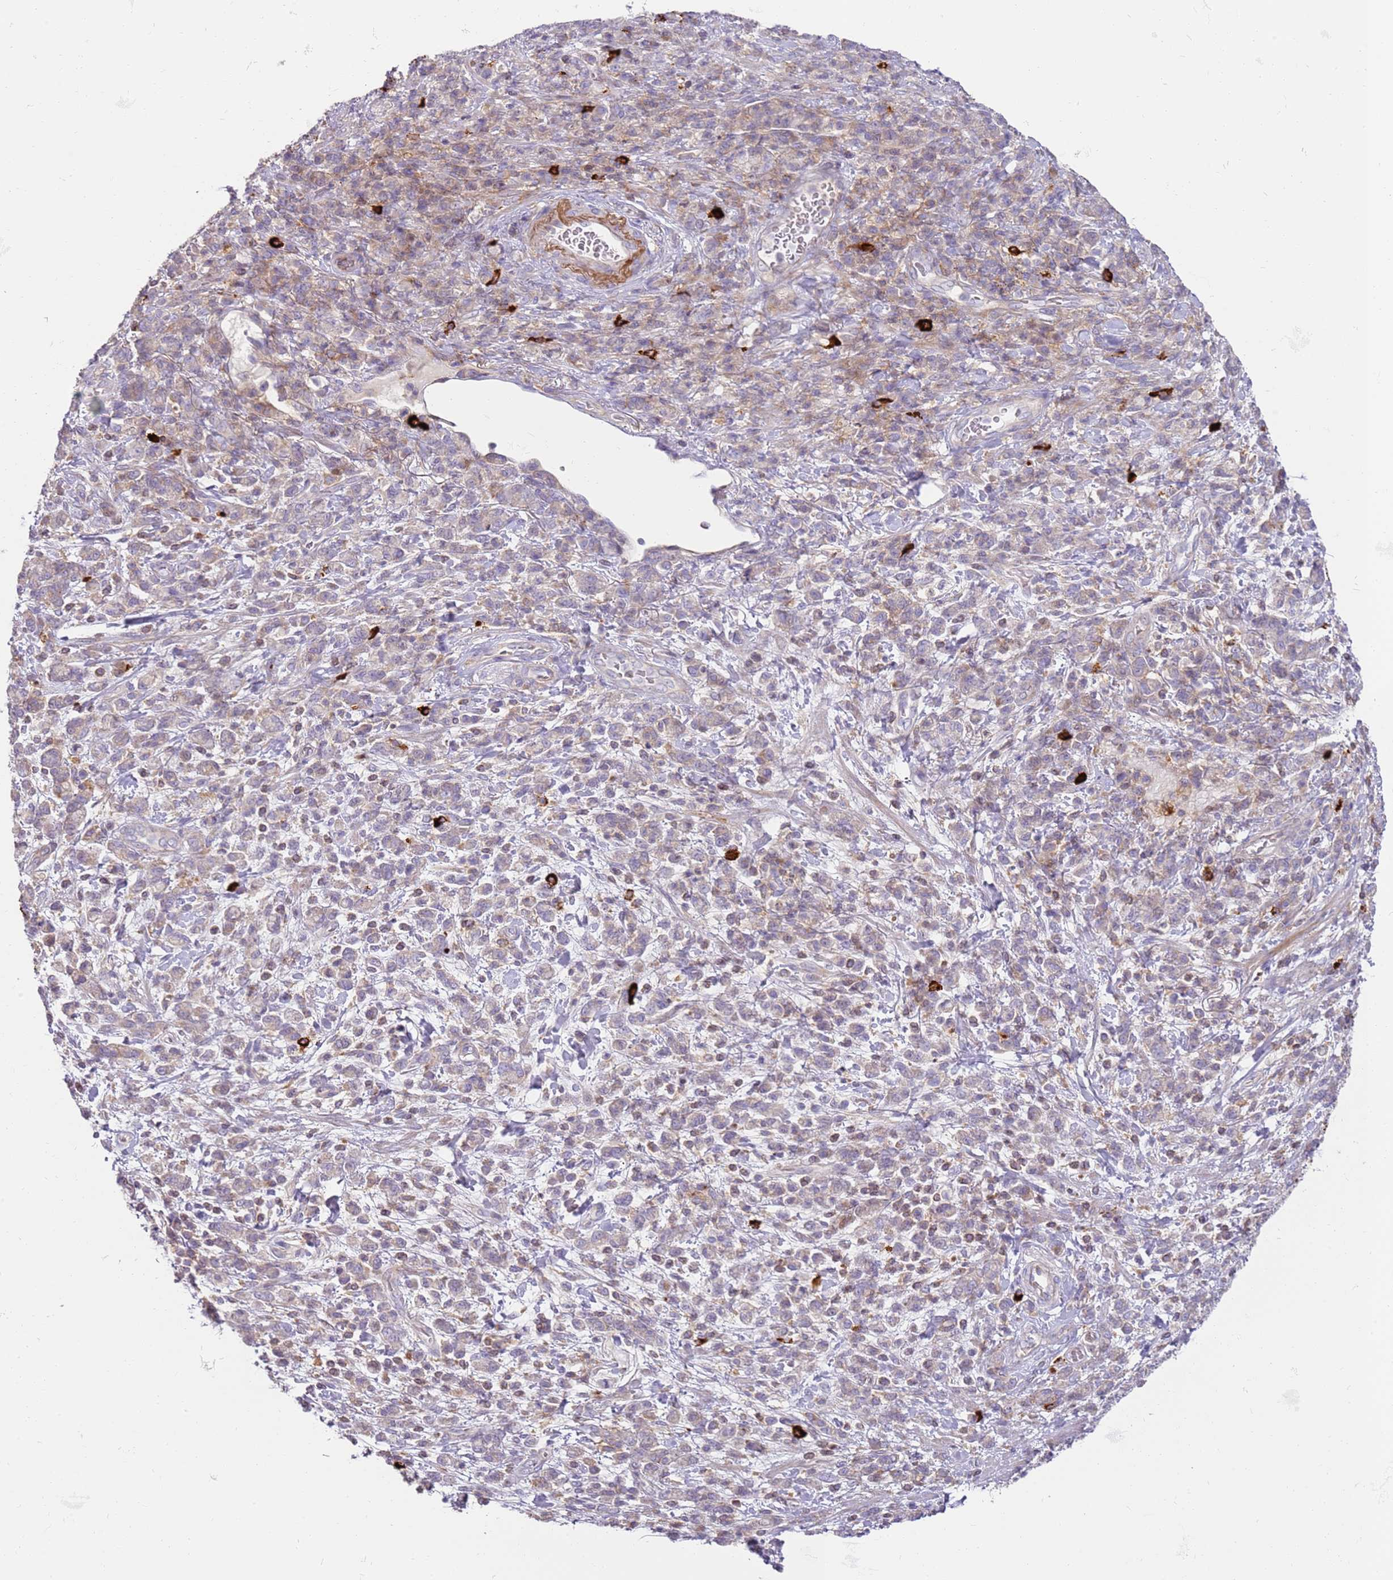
{"staining": {"intensity": "weak", "quantity": "25%-75%", "location": "cytoplasmic/membranous"}, "tissue": "stomach cancer", "cell_type": "Tumor cells", "image_type": "cancer", "snomed": [{"axis": "morphology", "description": "Adenocarcinoma, NOS"}, {"axis": "topography", "description": "Stomach"}], "caption": "Human stomach cancer stained with a brown dye reveals weak cytoplasmic/membranous positive expression in approximately 25%-75% of tumor cells.", "gene": "FPR1", "patient": {"sex": "male", "age": 77}}